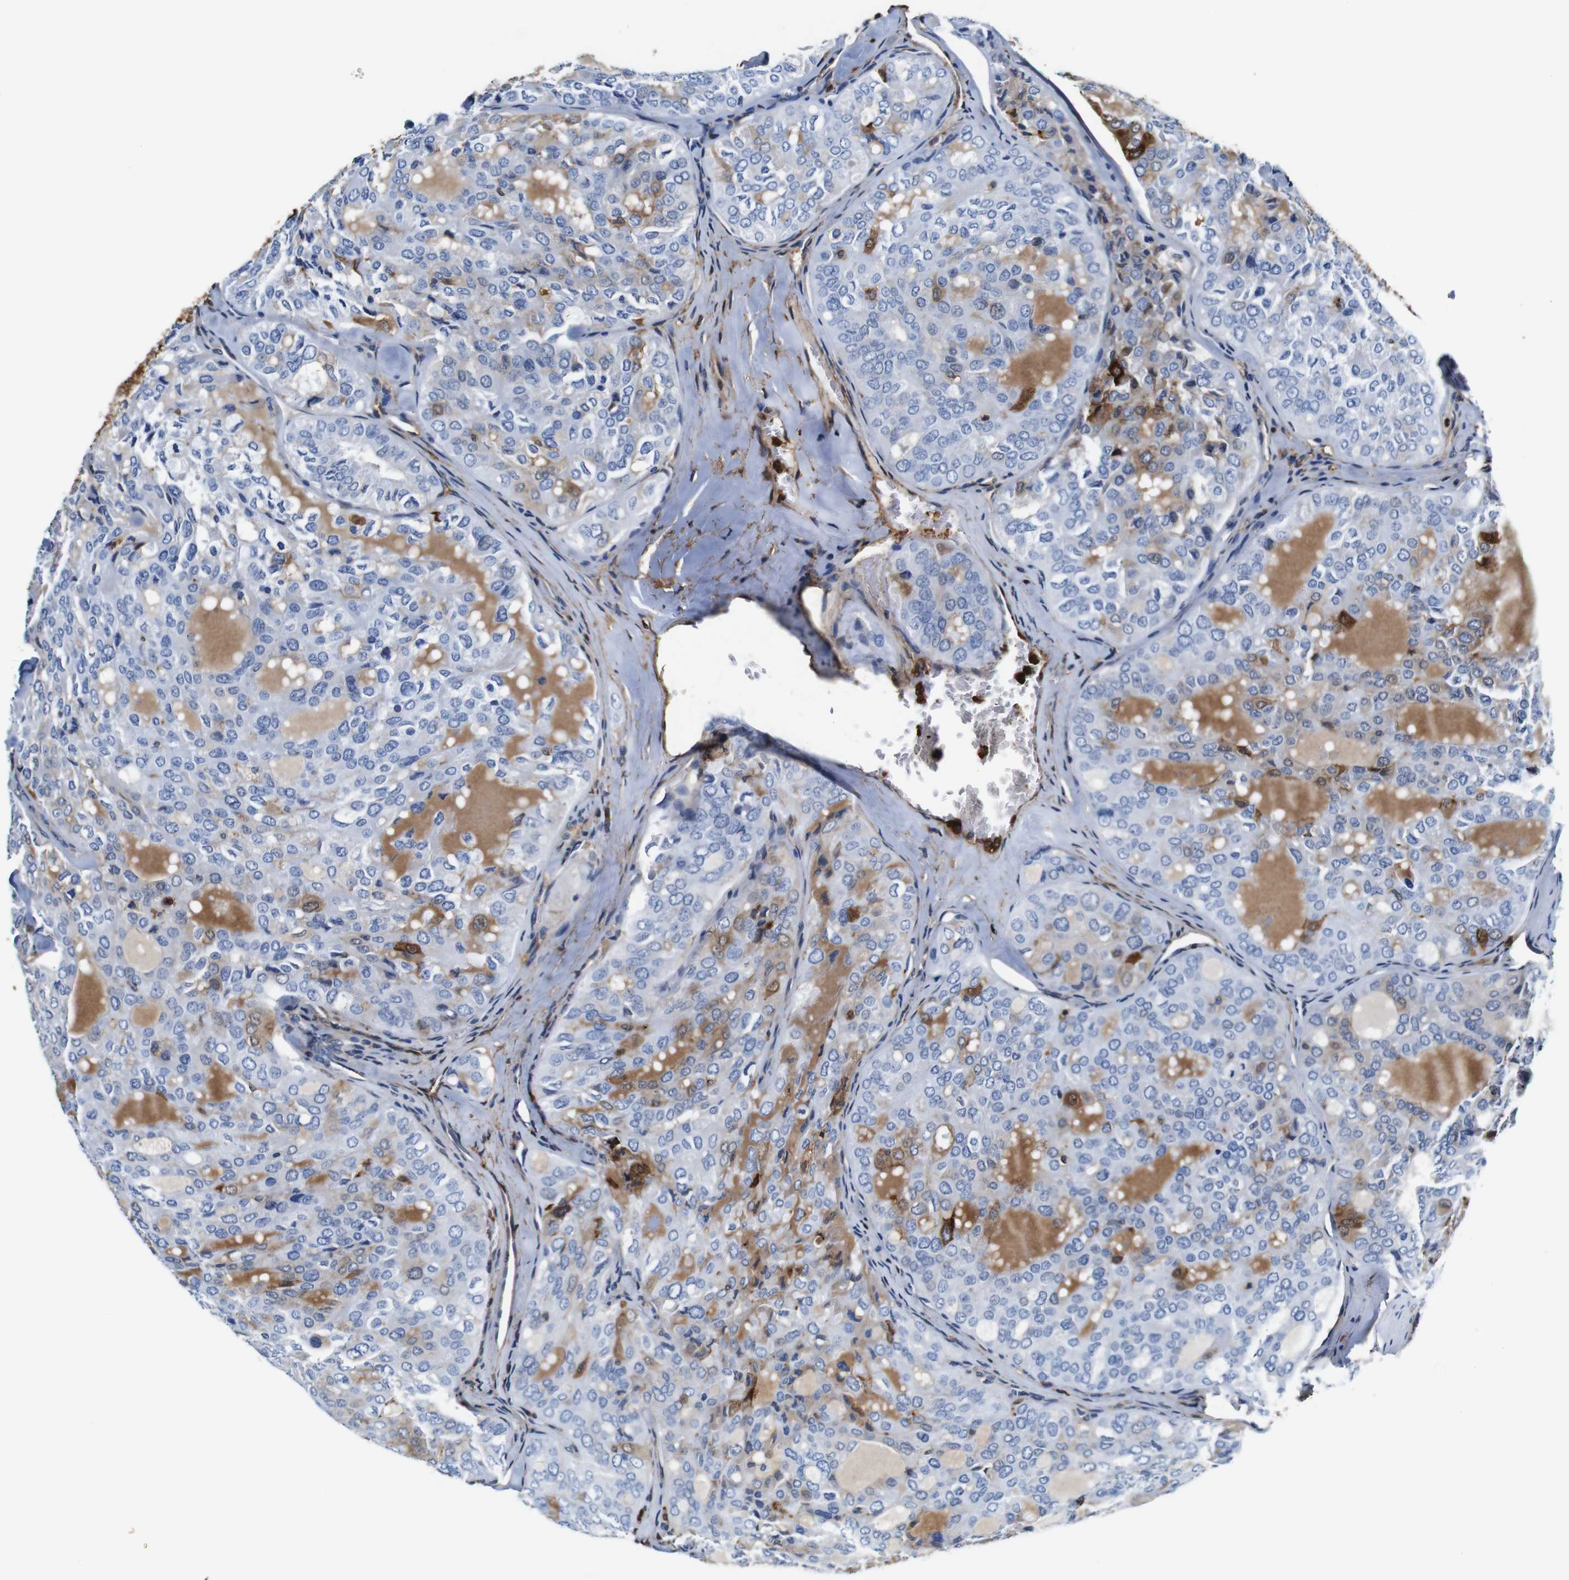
{"staining": {"intensity": "negative", "quantity": "none", "location": "none"}, "tissue": "thyroid cancer", "cell_type": "Tumor cells", "image_type": "cancer", "snomed": [{"axis": "morphology", "description": "Follicular adenoma carcinoma, NOS"}, {"axis": "topography", "description": "Thyroid gland"}], "caption": "IHC of human thyroid cancer reveals no positivity in tumor cells.", "gene": "ANXA1", "patient": {"sex": "male", "age": 75}}